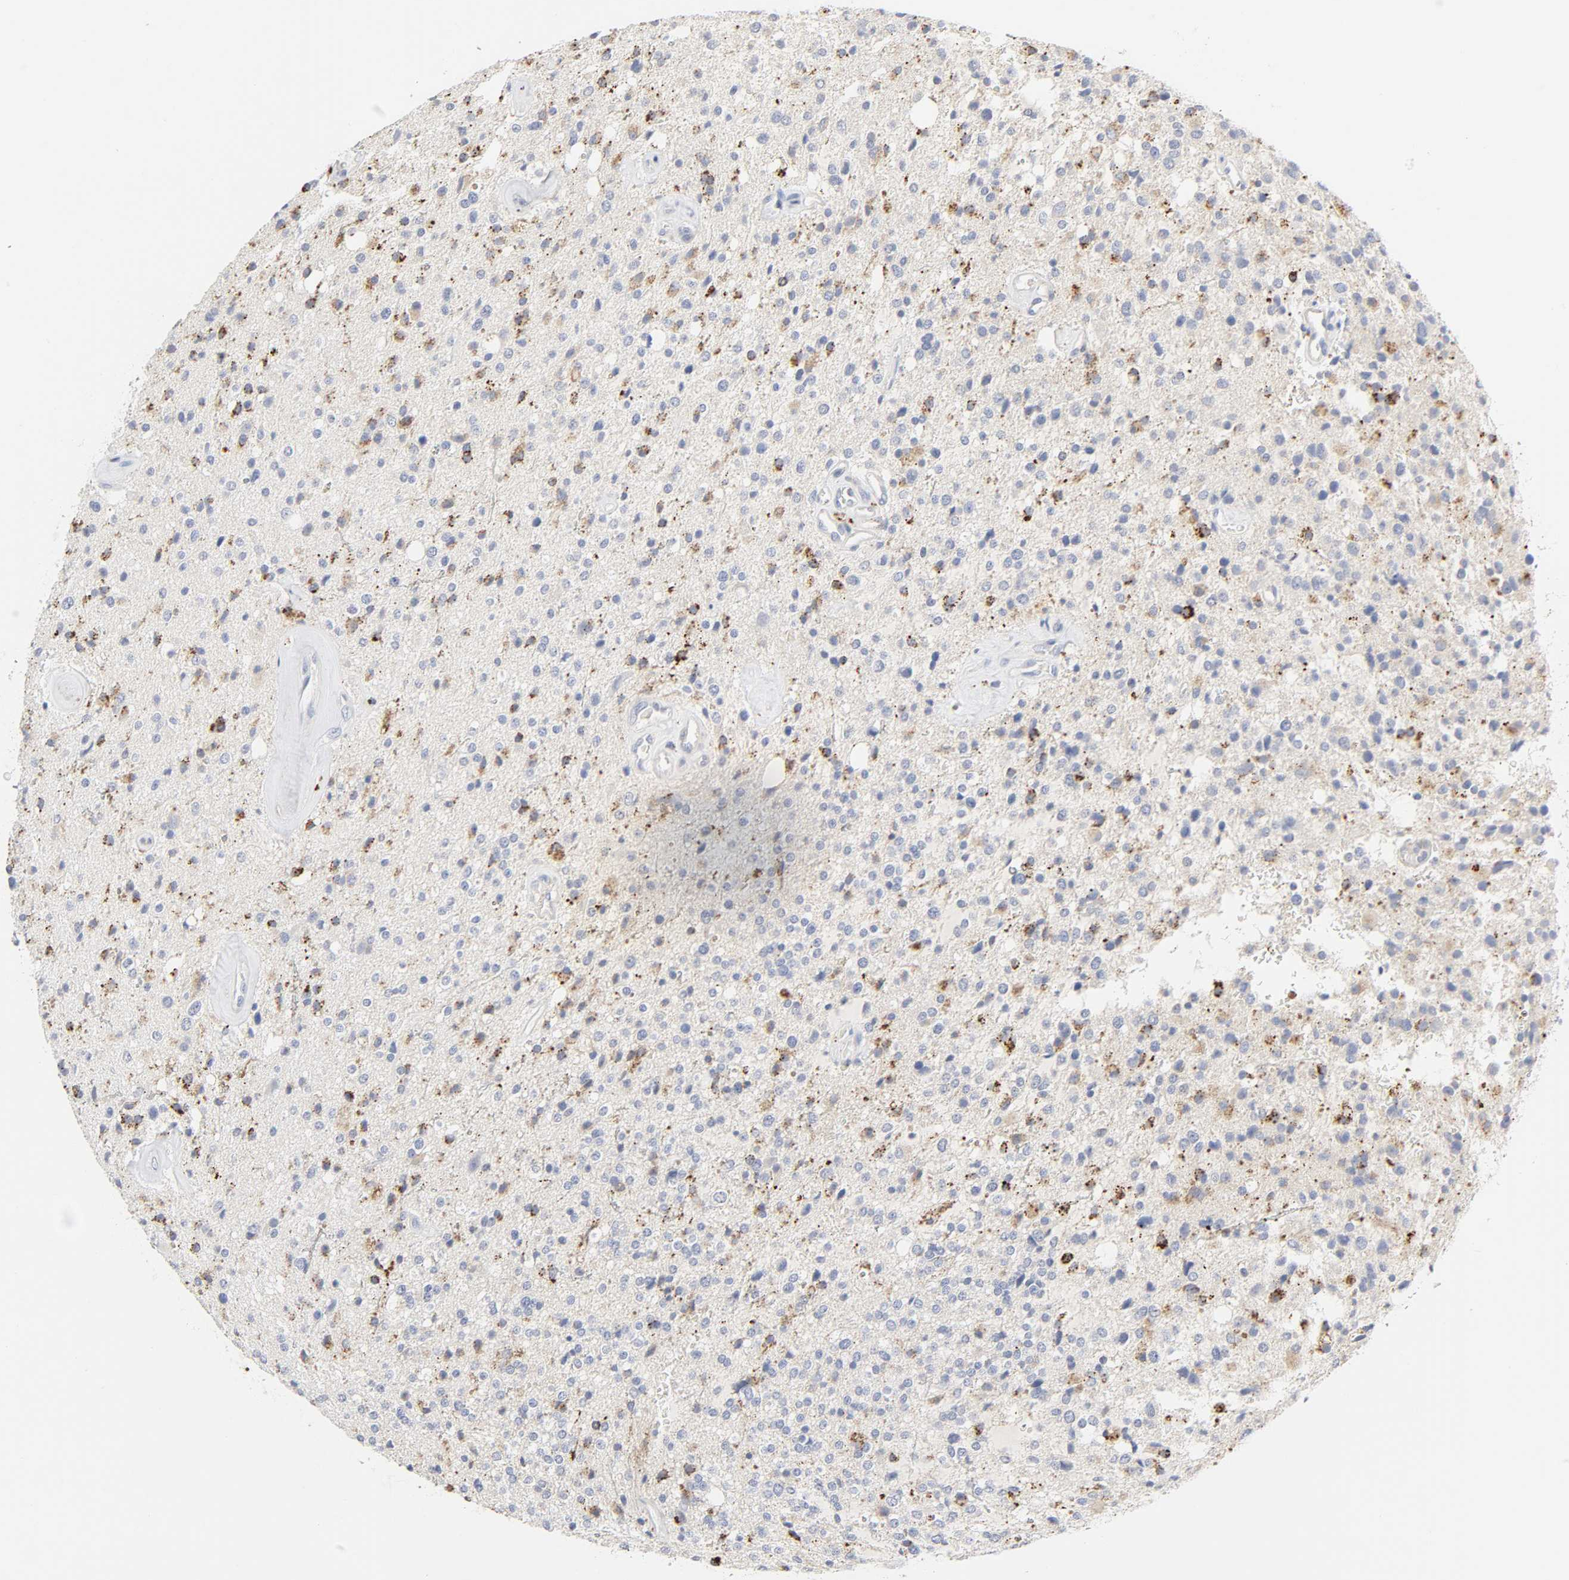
{"staining": {"intensity": "moderate", "quantity": "25%-75%", "location": "cytoplasmic/membranous"}, "tissue": "glioma", "cell_type": "Tumor cells", "image_type": "cancer", "snomed": [{"axis": "morphology", "description": "Glioma, malignant, High grade"}, {"axis": "topography", "description": "Brain"}], "caption": "Immunohistochemical staining of human glioma exhibits moderate cytoplasmic/membranous protein positivity in approximately 25%-75% of tumor cells. The staining was performed using DAB (3,3'-diaminobenzidine), with brown indicating positive protein expression. Nuclei are stained blue with hematoxylin.", "gene": "MAGEB17", "patient": {"sex": "male", "age": 47}}